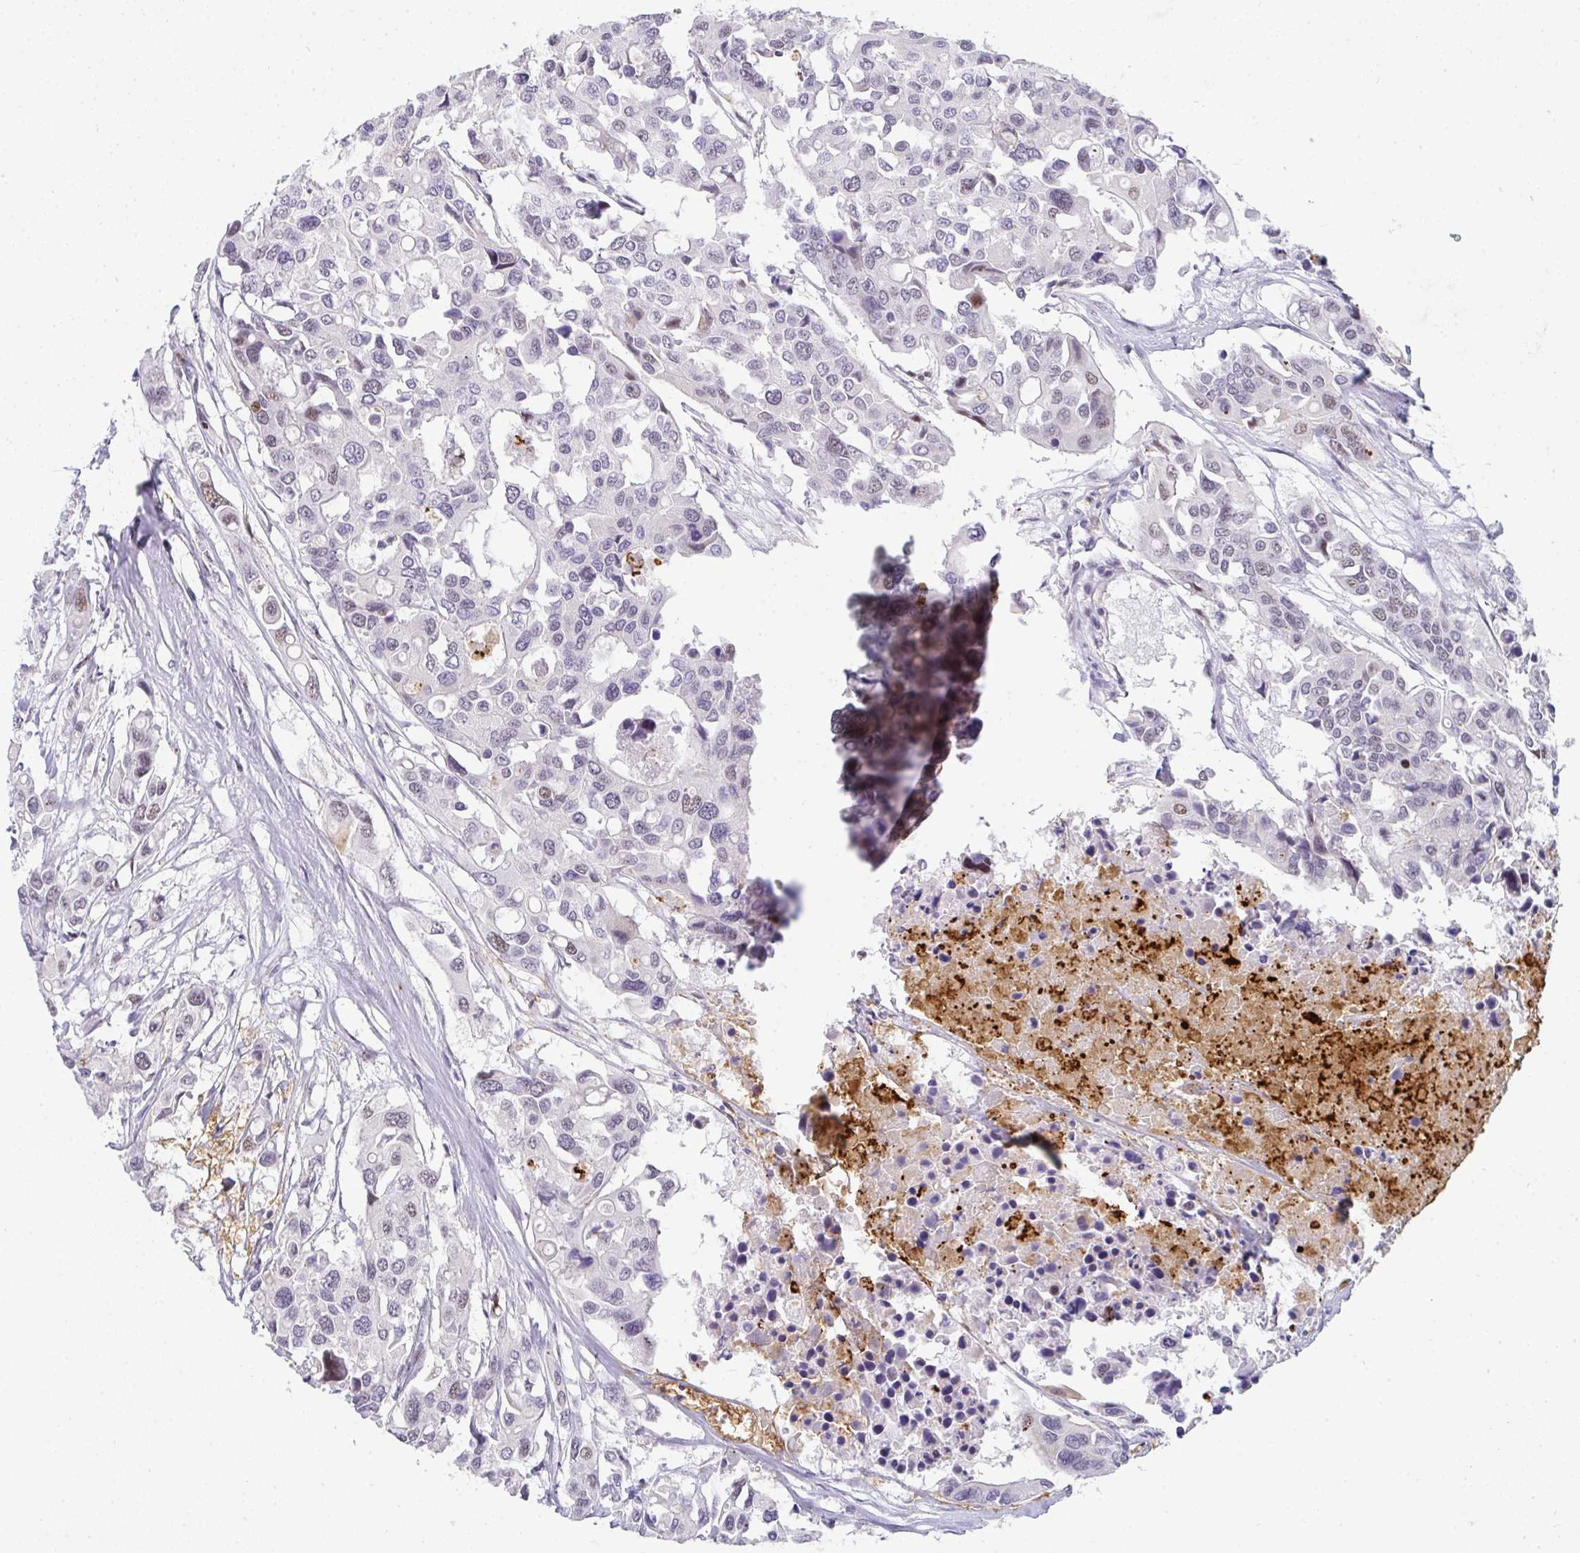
{"staining": {"intensity": "weak", "quantity": "<25%", "location": "nuclear"}, "tissue": "colorectal cancer", "cell_type": "Tumor cells", "image_type": "cancer", "snomed": [{"axis": "morphology", "description": "Adenocarcinoma, NOS"}, {"axis": "topography", "description": "Colon"}], "caption": "There is no significant expression in tumor cells of adenocarcinoma (colorectal).", "gene": "TNMD", "patient": {"sex": "male", "age": 77}}